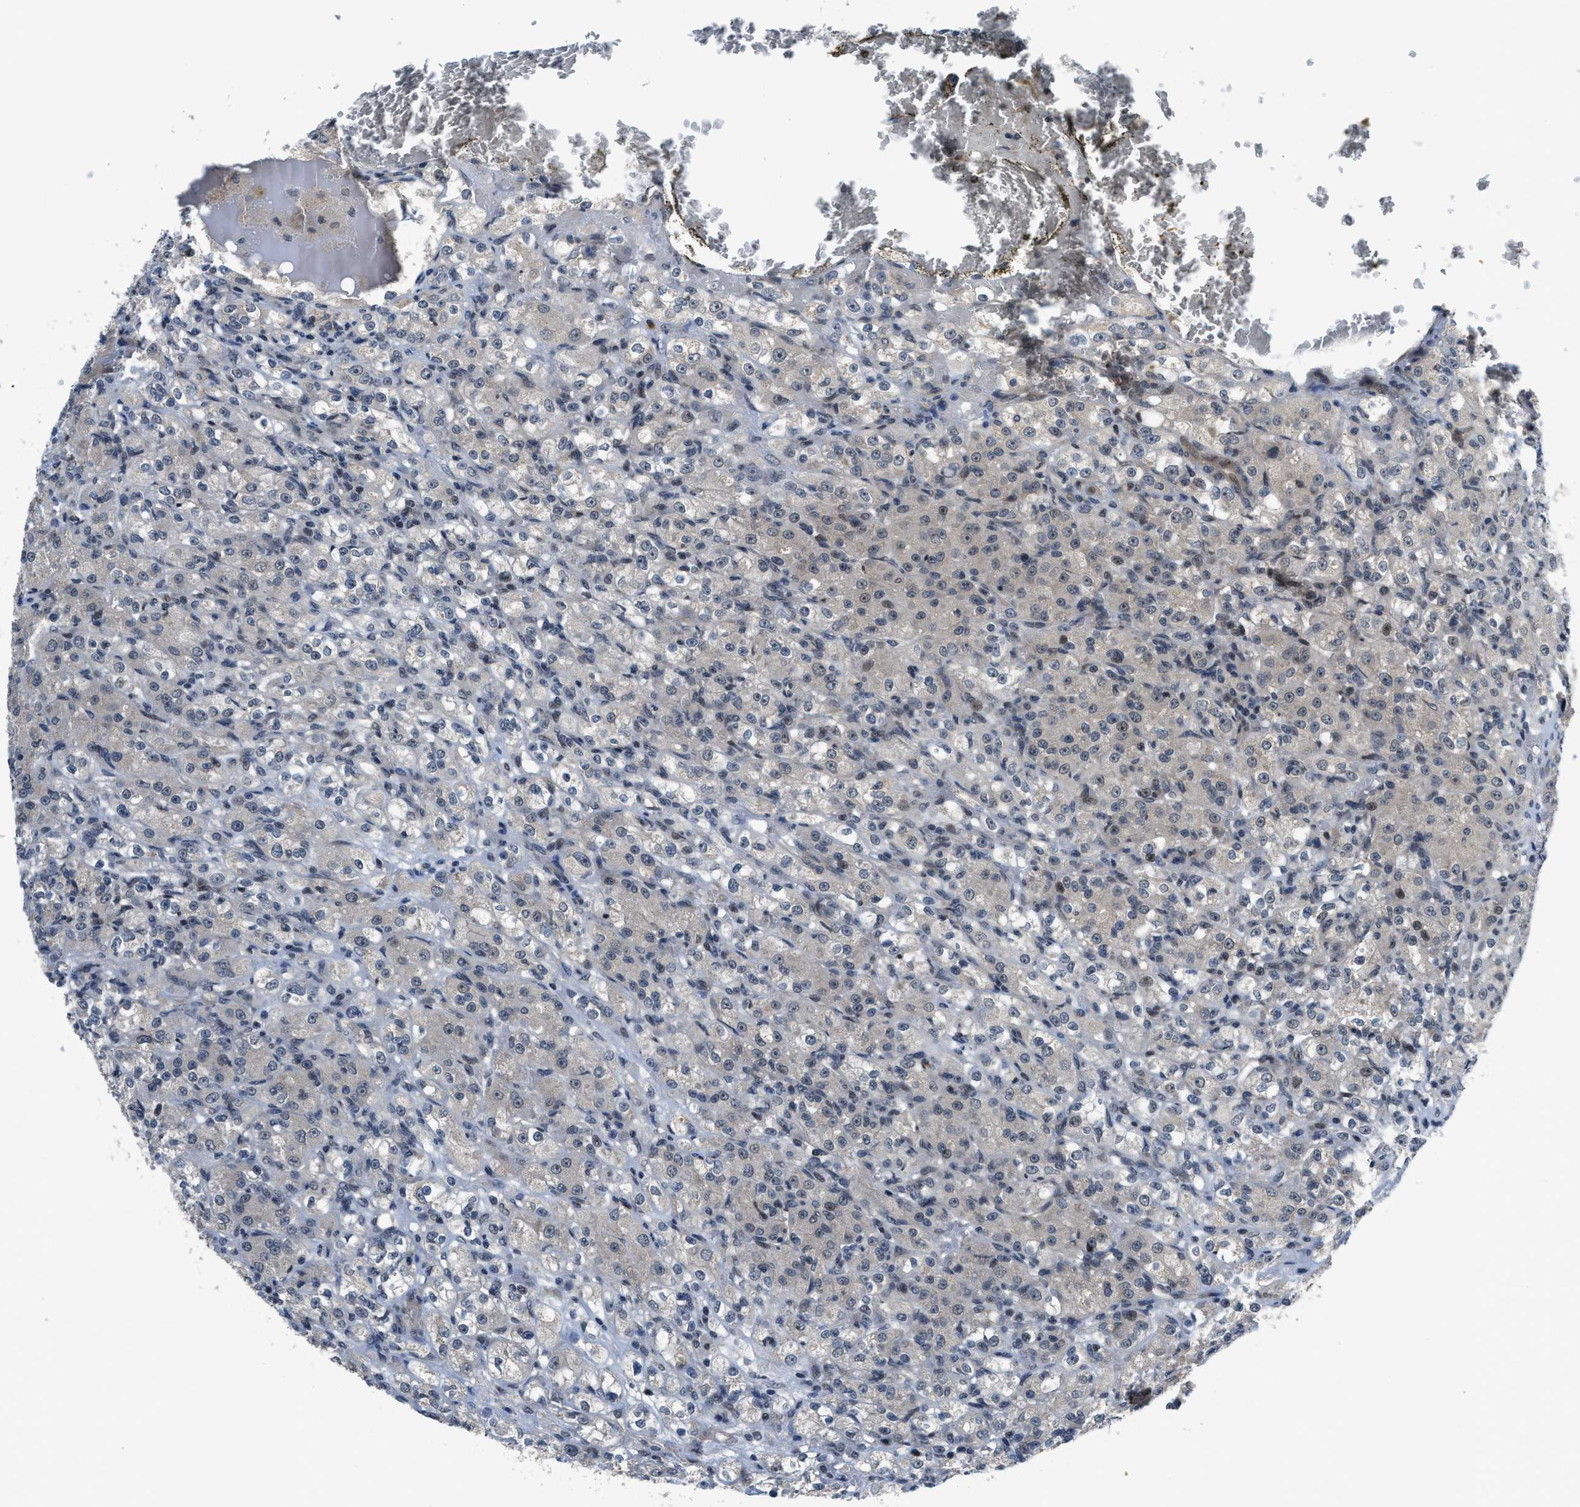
{"staining": {"intensity": "moderate", "quantity": "25%-75%", "location": "cytoplasmic/membranous,nuclear"}, "tissue": "renal cancer", "cell_type": "Tumor cells", "image_type": "cancer", "snomed": [{"axis": "morphology", "description": "Normal tissue, NOS"}, {"axis": "morphology", "description": "Adenocarcinoma, NOS"}, {"axis": "topography", "description": "Kidney"}], "caption": "DAB immunohistochemical staining of renal adenocarcinoma exhibits moderate cytoplasmic/membranous and nuclear protein expression in approximately 25%-75% of tumor cells.", "gene": "SETD5", "patient": {"sex": "male", "age": 61}}